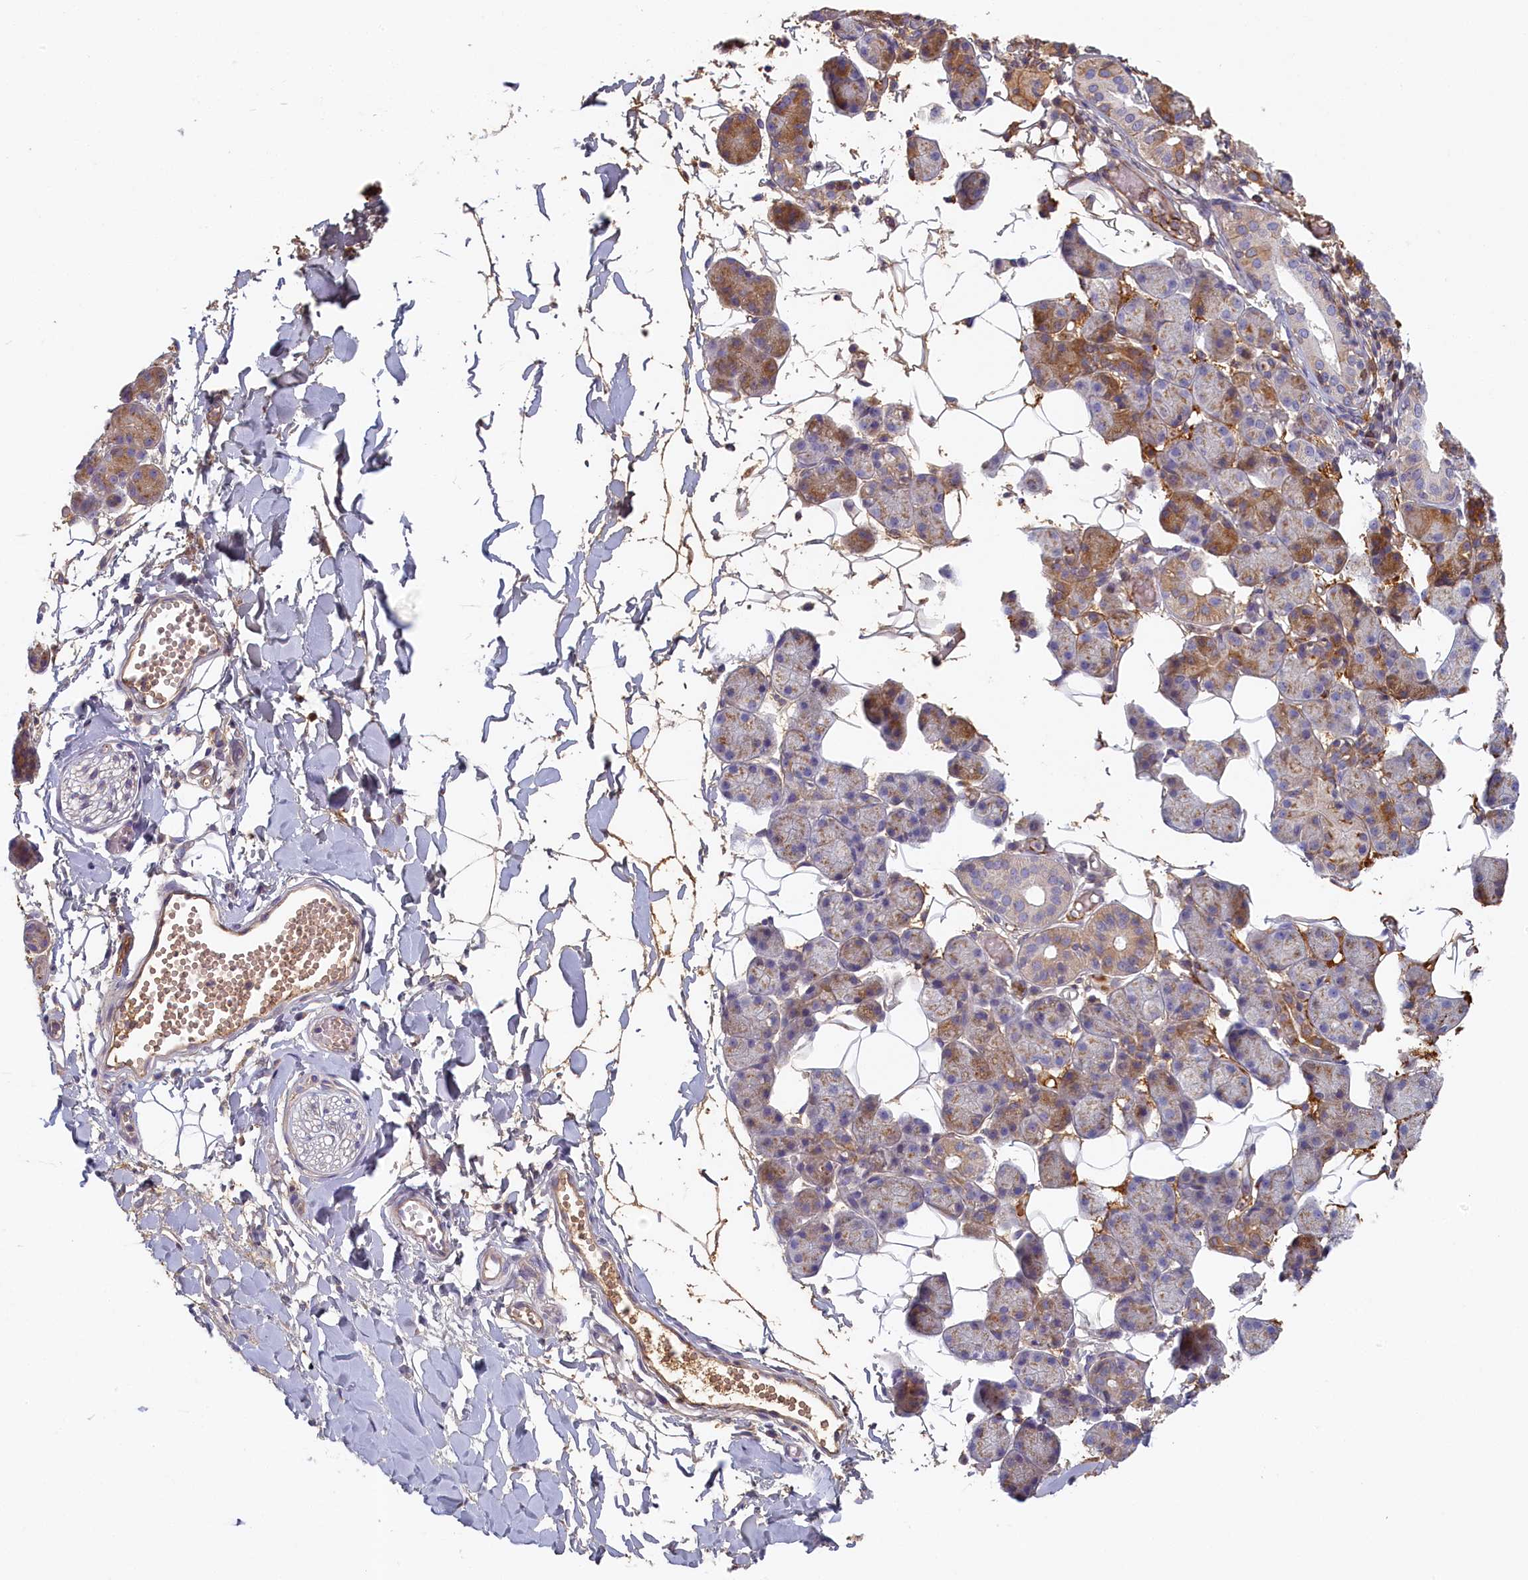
{"staining": {"intensity": "moderate", "quantity": "25%-75%", "location": "cytoplasmic/membranous"}, "tissue": "salivary gland", "cell_type": "Glandular cells", "image_type": "normal", "snomed": [{"axis": "morphology", "description": "Normal tissue, NOS"}, {"axis": "topography", "description": "Salivary gland"}], "caption": "A brown stain labels moderate cytoplasmic/membranous positivity of a protein in glandular cells of benign human salivary gland. (Stains: DAB (3,3'-diaminobenzidine) in brown, nuclei in blue, Microscopy: brightfield microscopy at high magnification).", "gene": "STX16", "patient": {"sex": "female", "age": 33}}